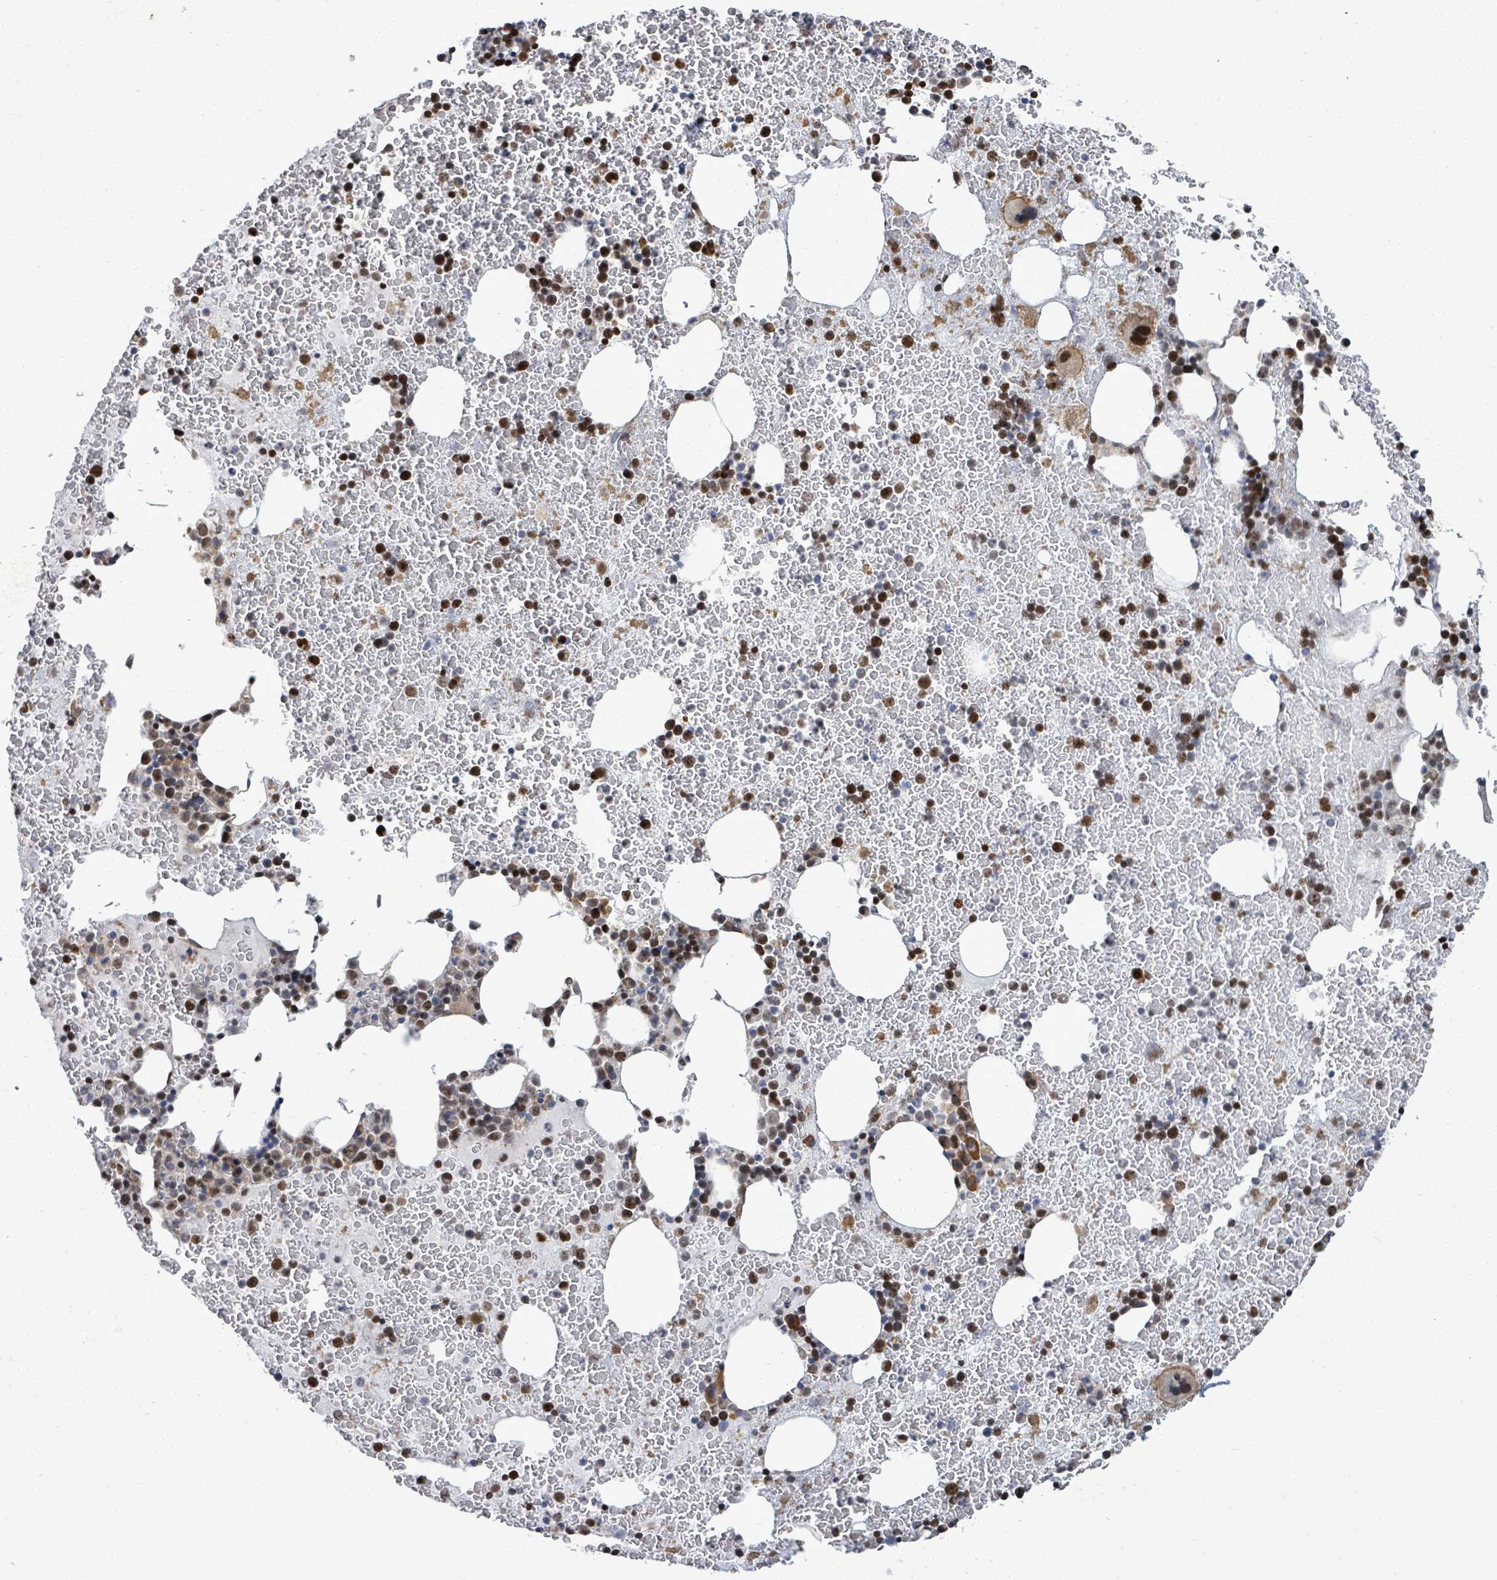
{"staining": {"intensity": "strong", "quantity": "25%-75%", "location": "nuclear"}, "tissue": "bone marrow", "cell_type": "Hematopoietic cells", "image_type": "normal", "snomed": [{"axis": "morphology", "description": "Normal tissue, NOS"}, {"axis": "topography", "description": "Bone marrow"}], "caption": "A high-resolution micrograph shows immunohistochemistry staining of benign bone marrow, which shows strong nuclear staining in approximately 25%-75% of hematopoietic cells.", "gene": "PAPSS1", "patient": {"sex": "male", "age": 26}}